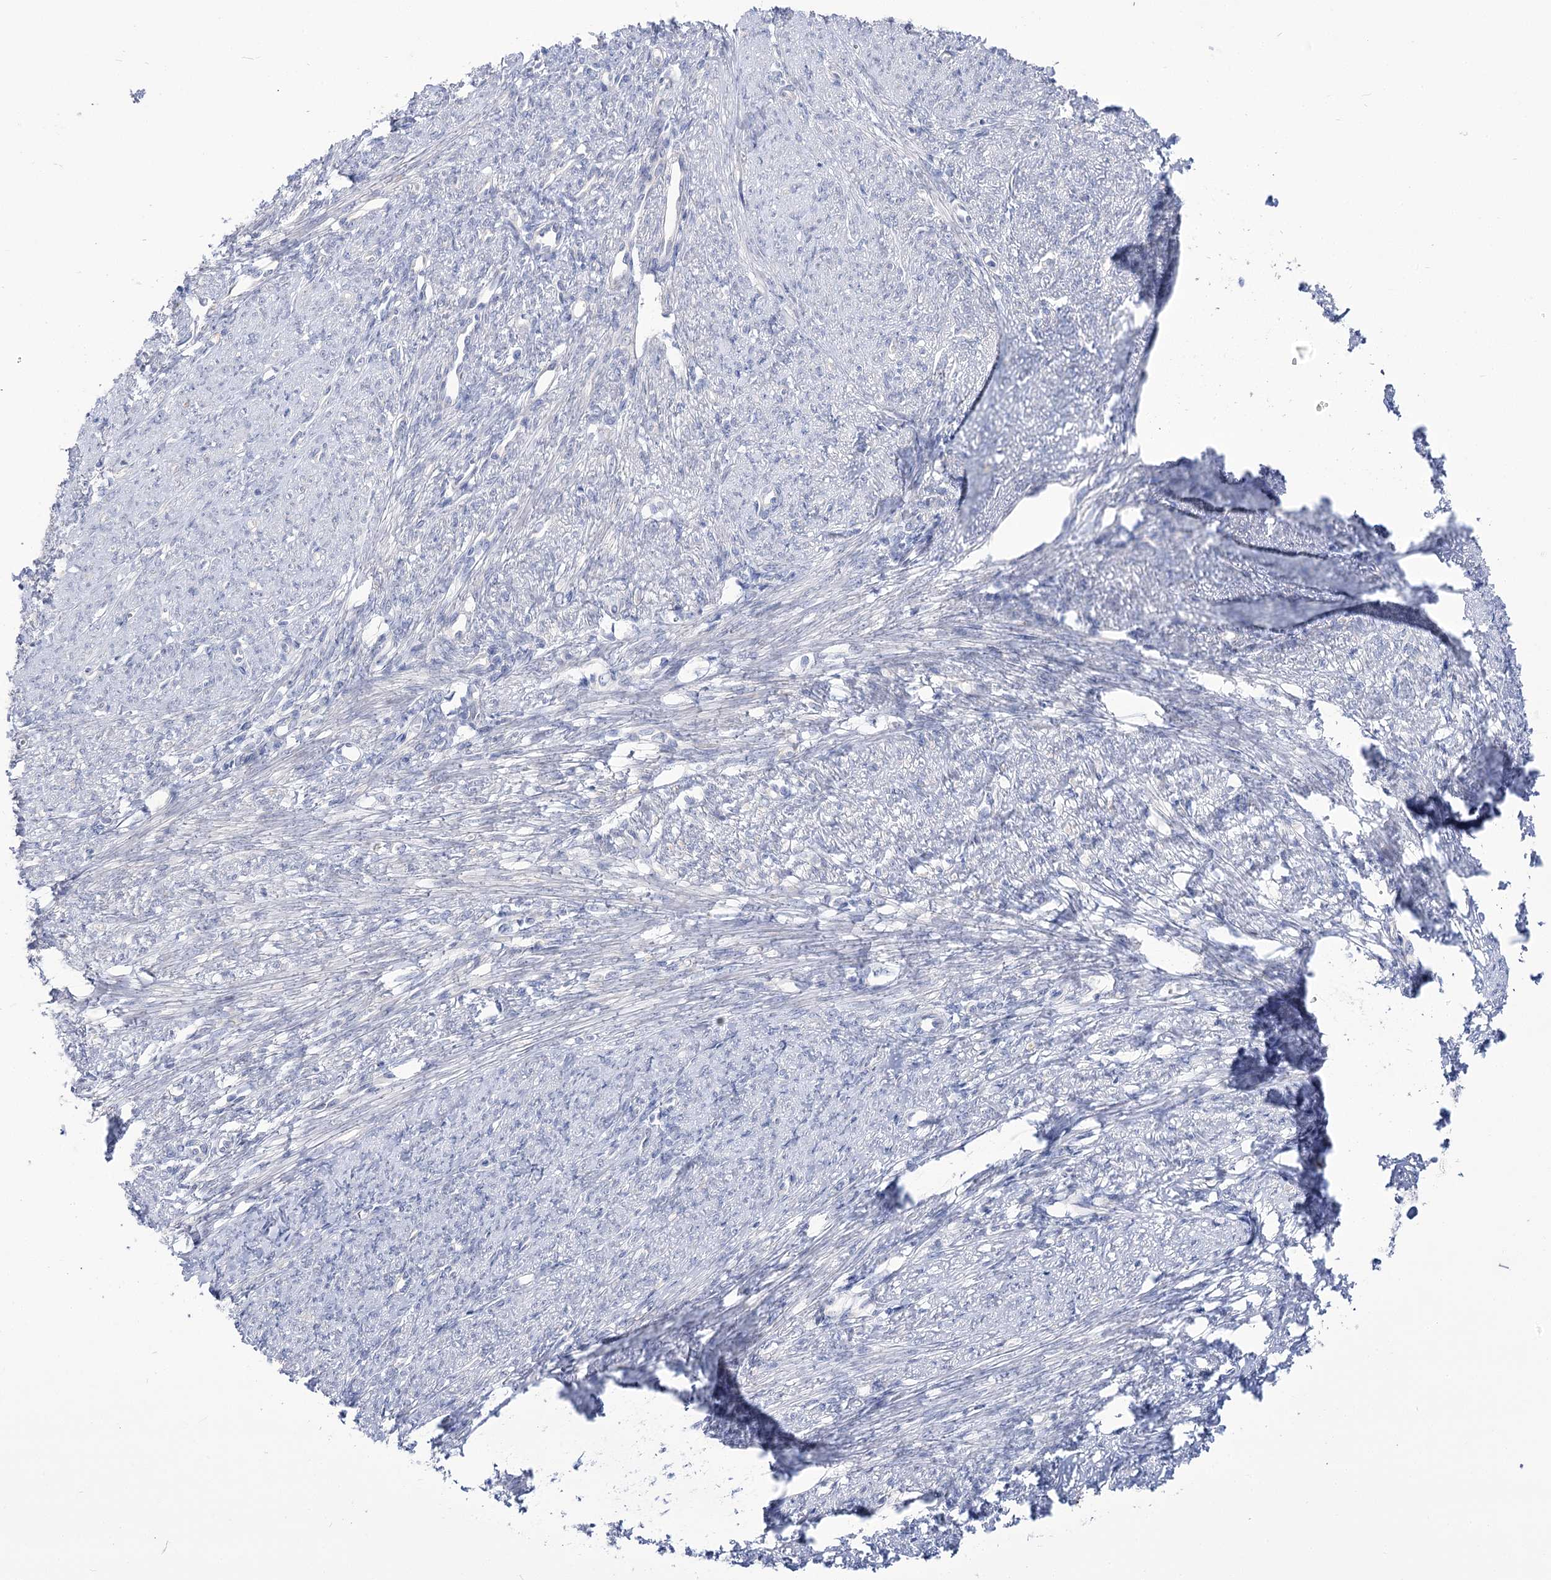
{"staining": {"intensity": "negative", "quantity": "none", "location": "none"}, "tissue": "smooth muscle", "cell_type": "Smooth muscle cells", "image_type": "normal", "snomed": [{"axis": "morphology", "description": "Normal tissue, NOS"}, {"axis": "topography", "description": "Smooth muscle"}, {"axis": "topography", "description": "Uterus"}], "caption": "Human smooth muscle stained for a protein using immunohistochemistry reveals no staining in smooth muscle cells.", "gene": "SUOX", "patient": {"sex": "female", "age": 59}}